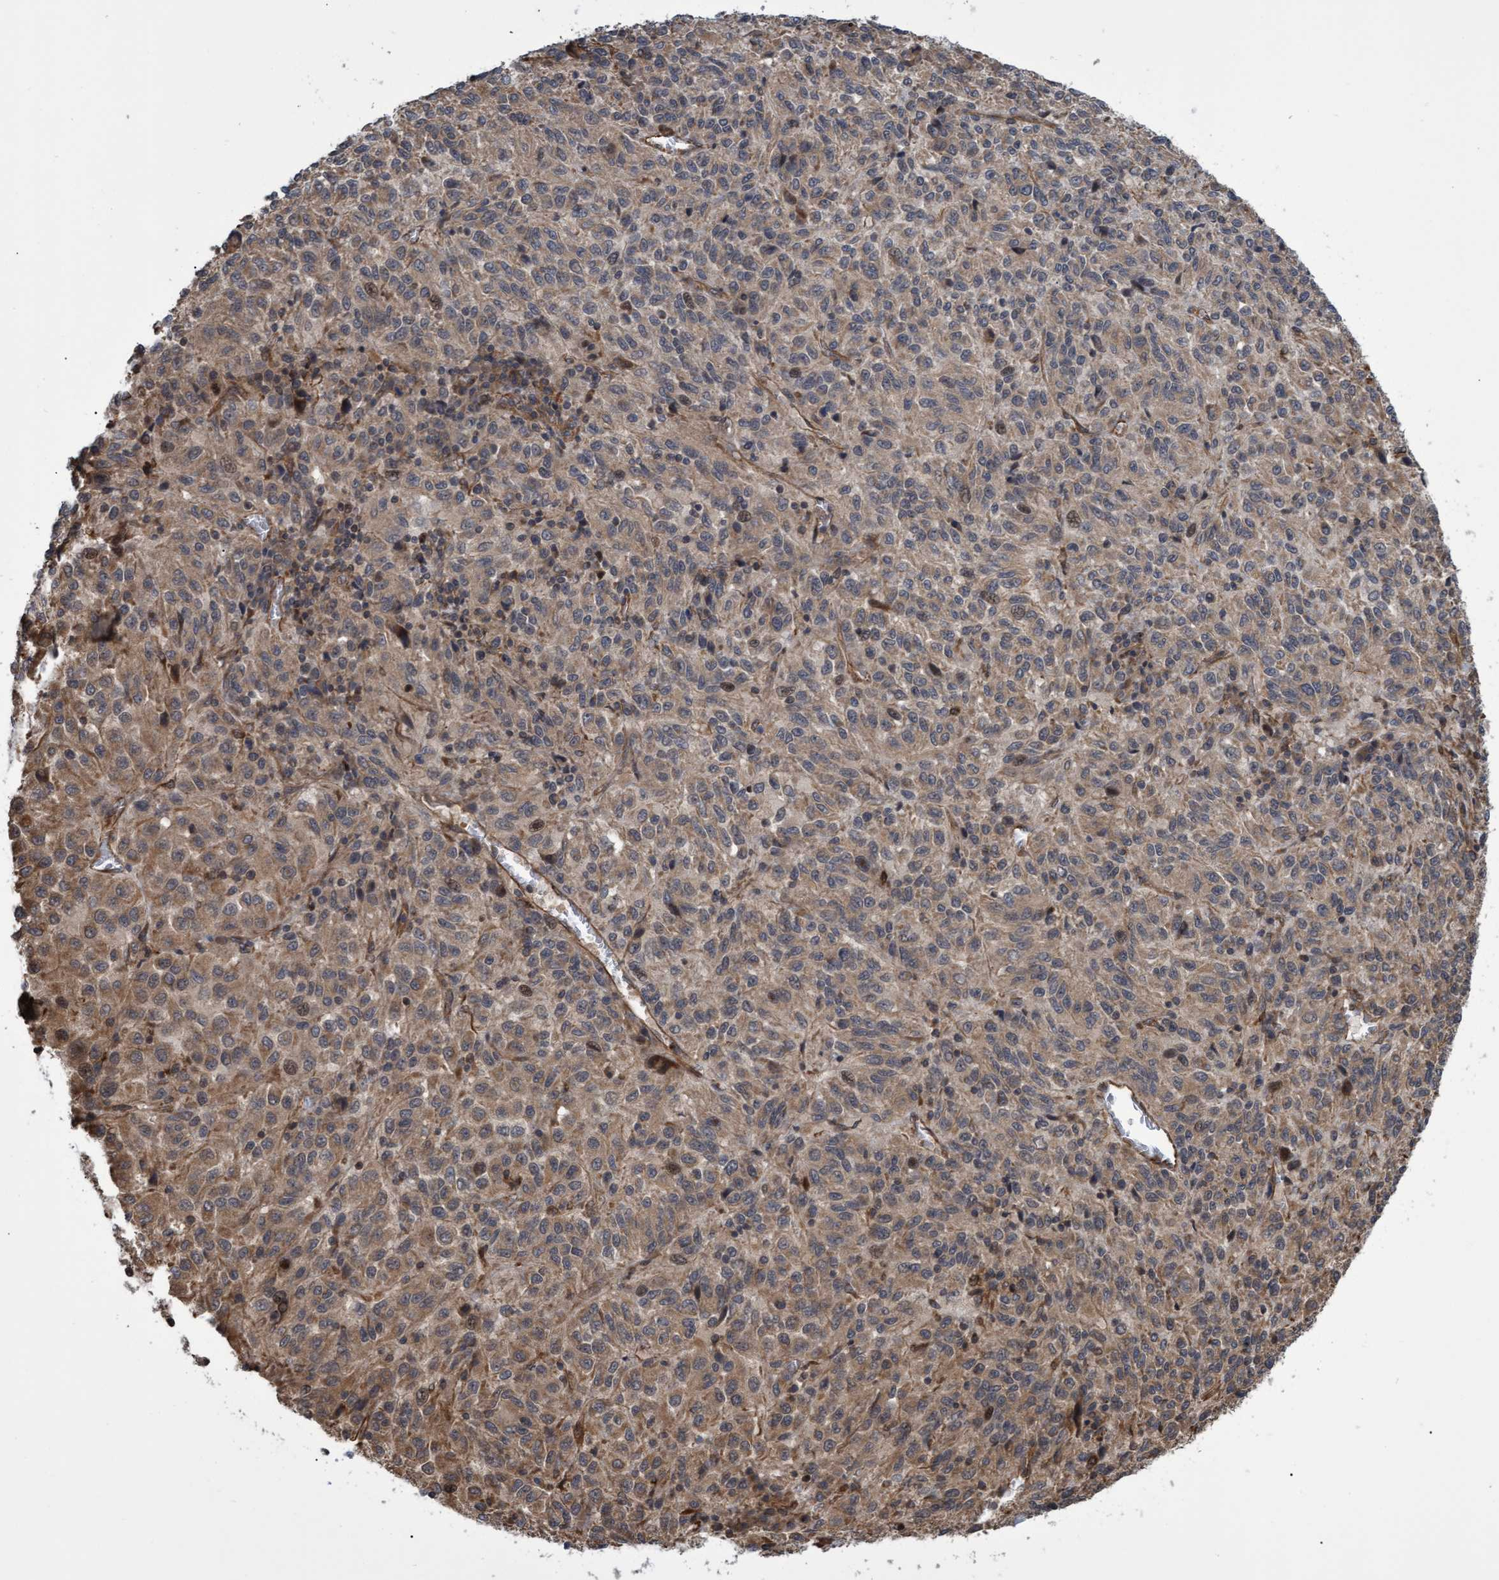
{"staining": {"intensity": "weak", "quantity": ">75%", "location": "cytoplasmic/membranous"}, "tissue": "melanoma", "cell_type": "Tumor cells", "image_type": "cancer", "snomed": [{"axis": "morphology", "description": "Malignant melanoma, Metastatic site"}, {"axis": "topography", "description": "Lung"}], "caption": "DAB (3,3'-diaminobenzidine) immunohistochemical staining of melanoma demonstrates weak cytoplasmic/membranous protein positivity in about >75% of tumor cells. The protein is shown in brown color, while the nuclei are stained blue.", "gene": "TNFRSF10B", "patient": {"sex": "male", "age": 64}}